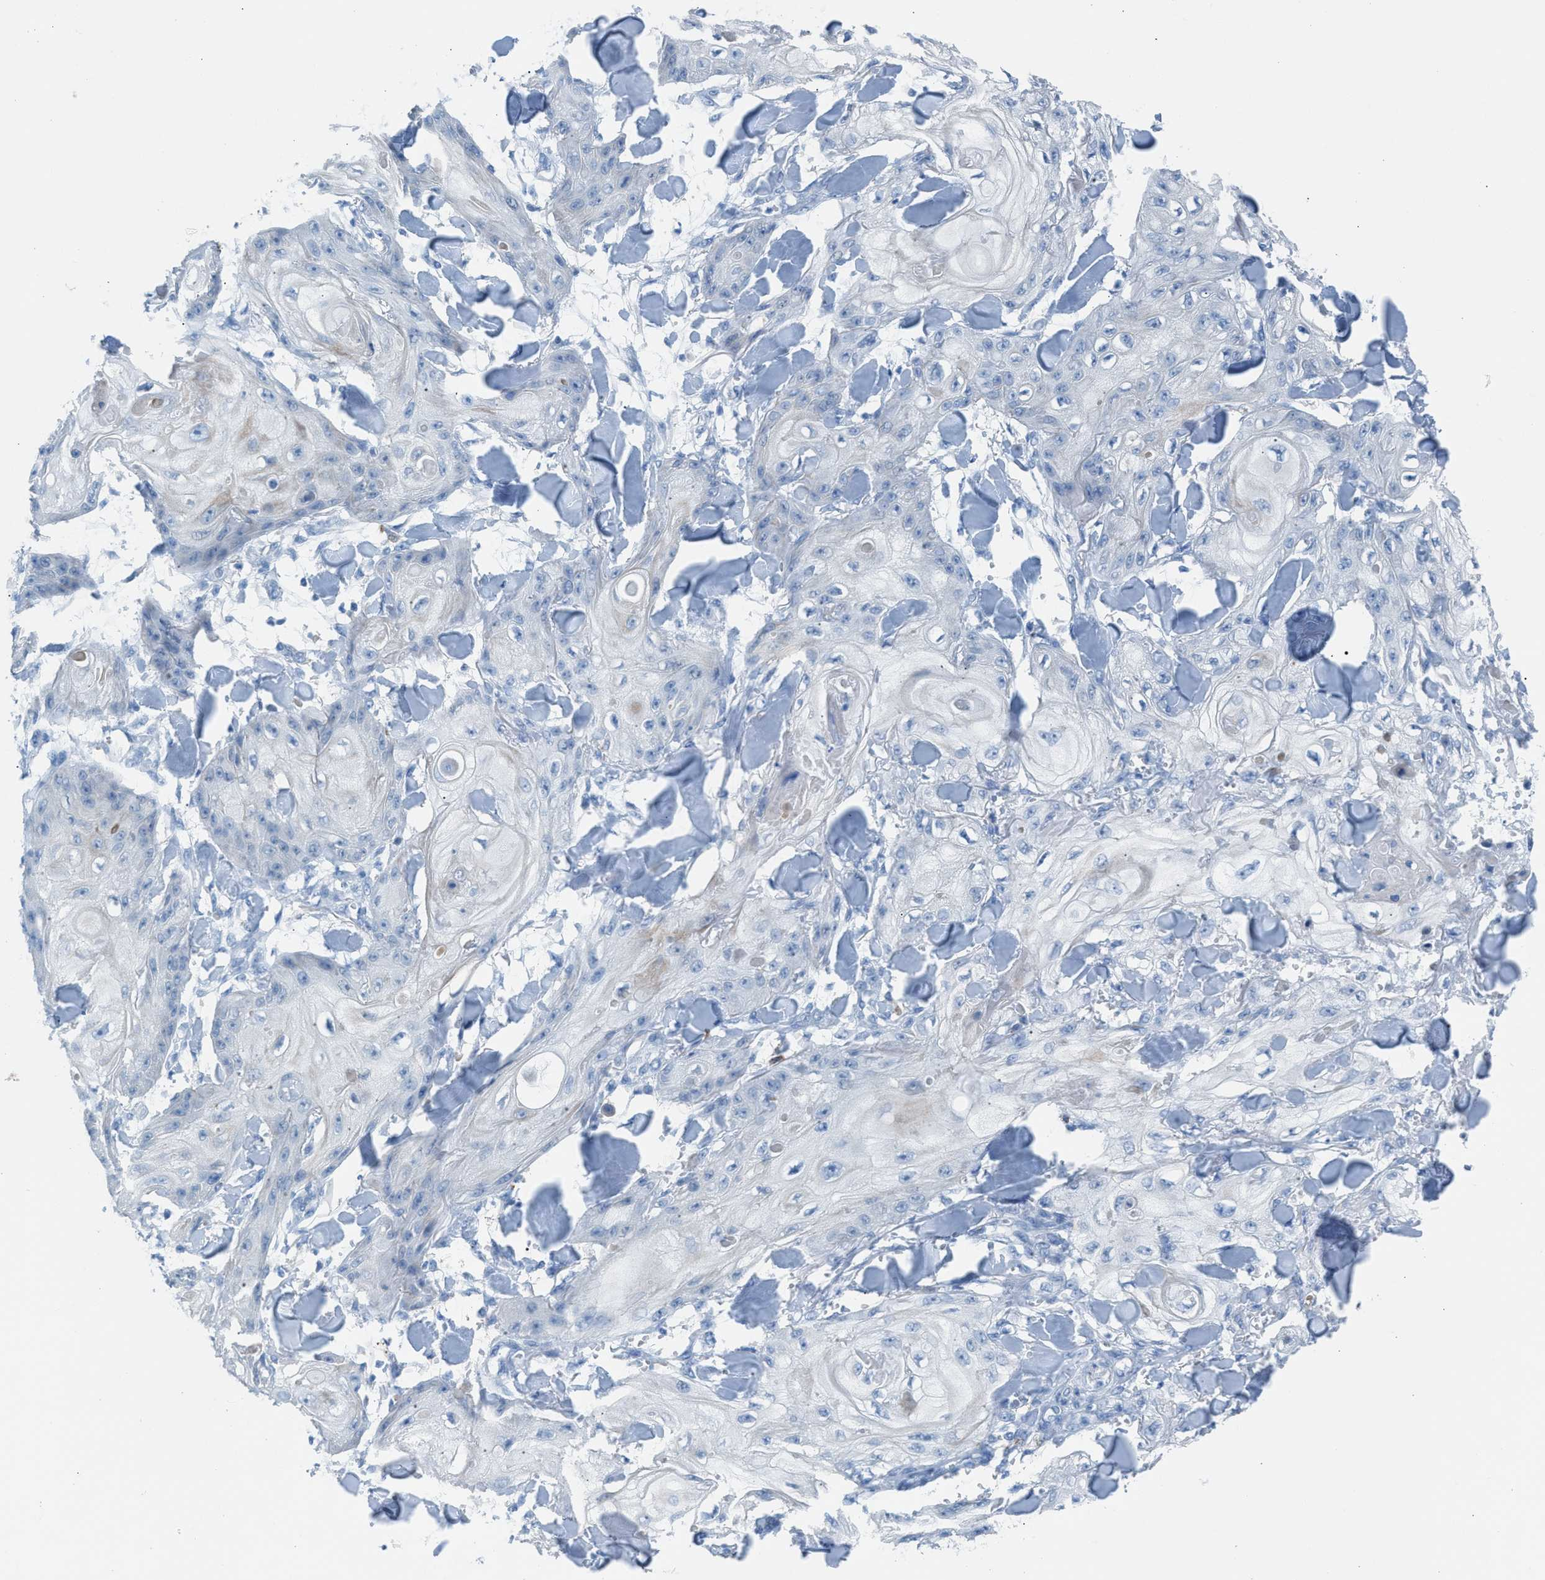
{"staining": {"intensity": "negative", "quantity": "none", "location": "none"}, "tissue": "skin cancer", "cell_type": "Tumor cells", "image_type": "cancer", "snomed": [{"axis": "morphology", "description": "Squamous cell carcinoma, NOS"}, {"axis": "topography", "description": "Skin"}], "caption": "Immunohistochemistry micrograph of neoplastic tissue: human skin cancer stained with DAB reveals no significant protein expression in tumor cells. Brightfield microscopy of IHC stained with DAB (brown) and hematoxylin (blue), captured at high magnification.", "gene": "CLEC10A", "patient": {"sex": "male", "age": 74}}